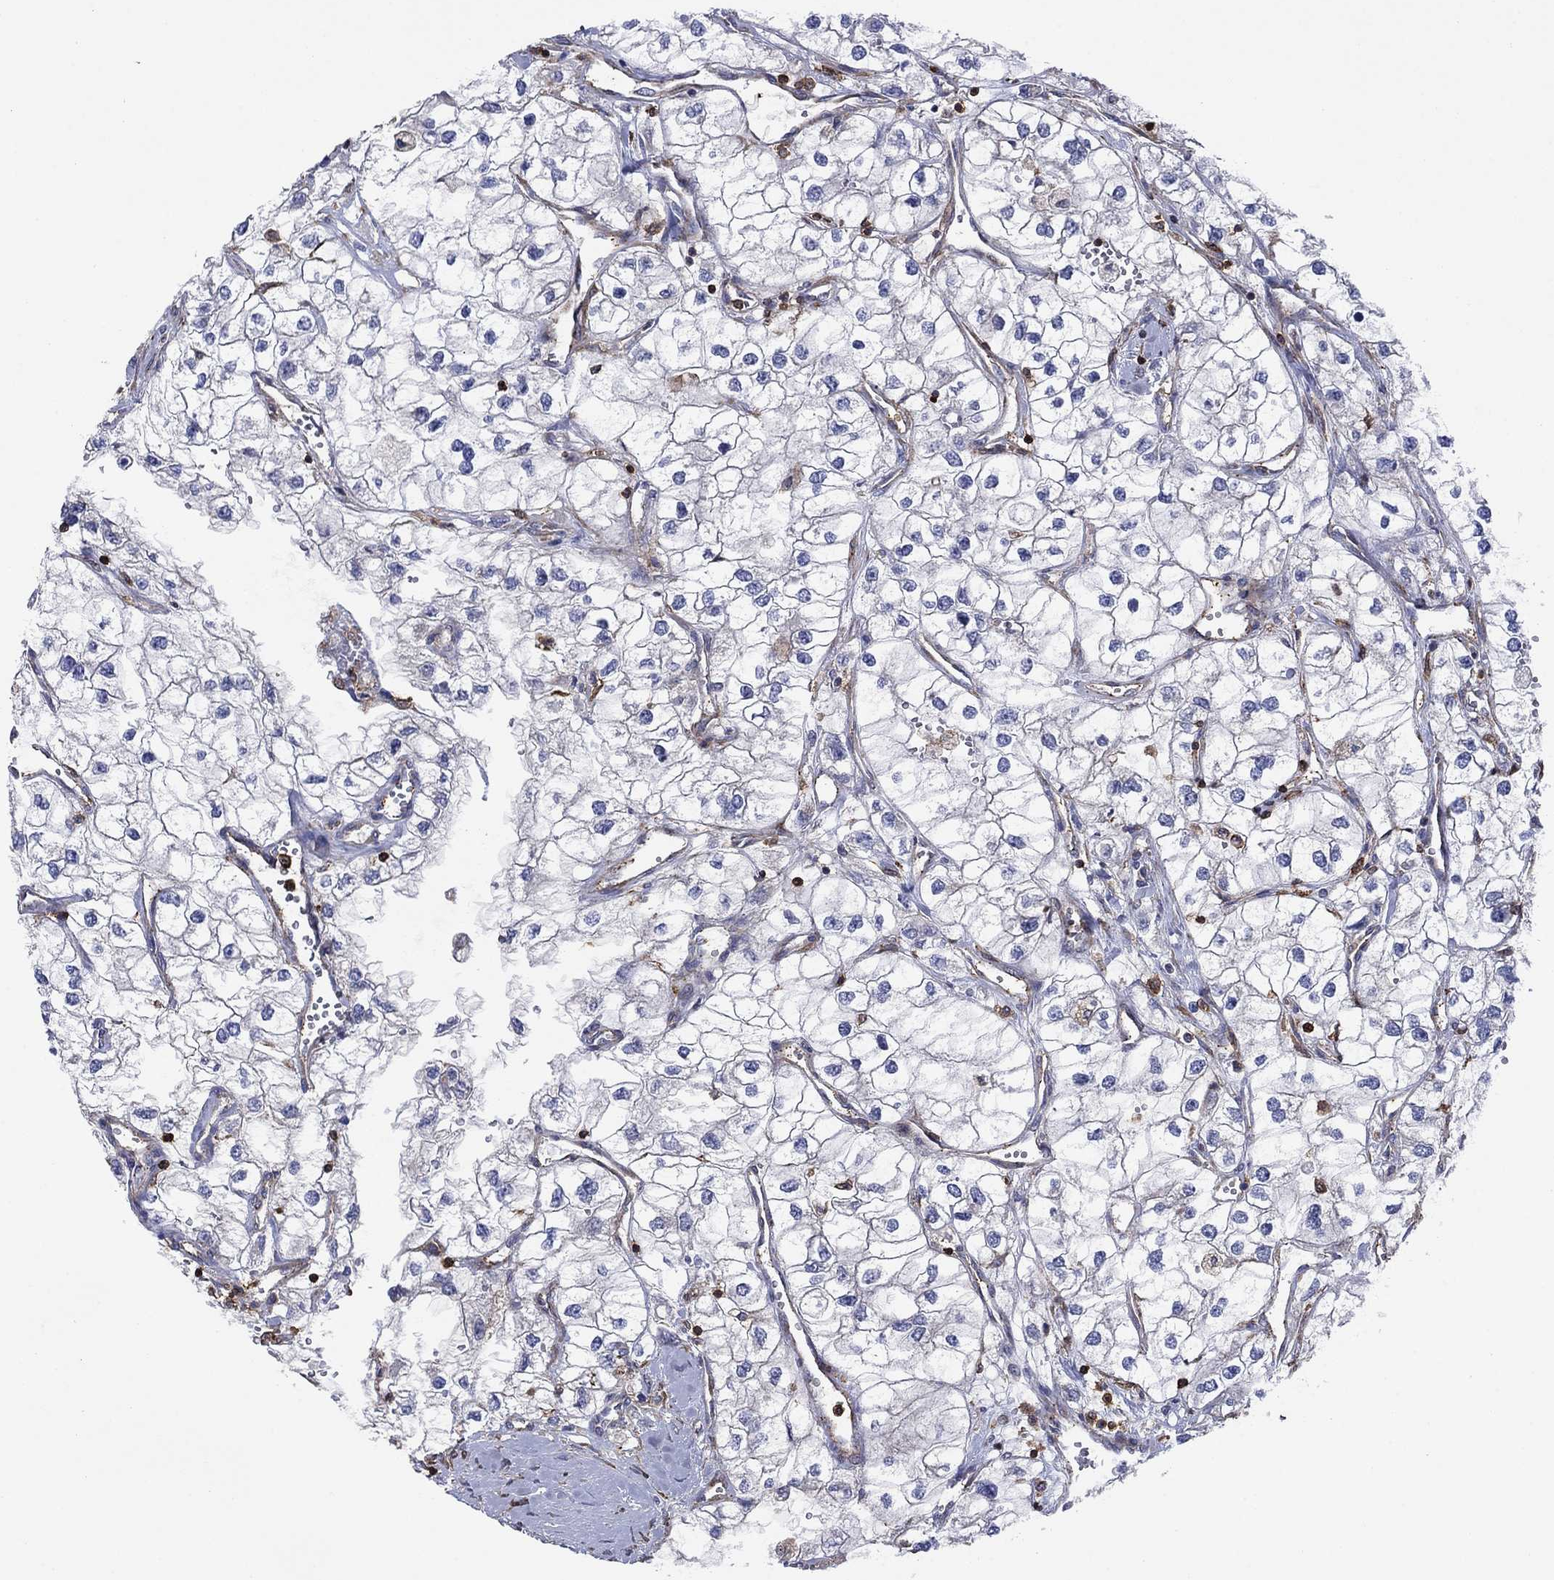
{"staining": {"intensity": "negative", "quantity": "none", "location": "none"}, "tissue": "renal cancer", "cell_type": "Tumor cells", "image_type": "cancer", "snomed": [{"axis": "morphology", "description": "Adenocarcinoma, NOS"}, {"axis": "topography", "description": "Kidney"}], "caption": "High magnification brightfield microscopy of renal cancer (adenocarcinoma) stained with DAB (3,3'-diaminobenzidine) (brown) and counterstained with hematoxylin (blue): tumor cells show no significant expression. The staining was performed using DAB (3,3'-diaminobenzidine) to visualize the protein expression in brown, while the nuclei were stained in blue with hematoxylin (Magnification: 20x).", "gene": "PAG1", "patient": {"sex": "male", "age": 59}}